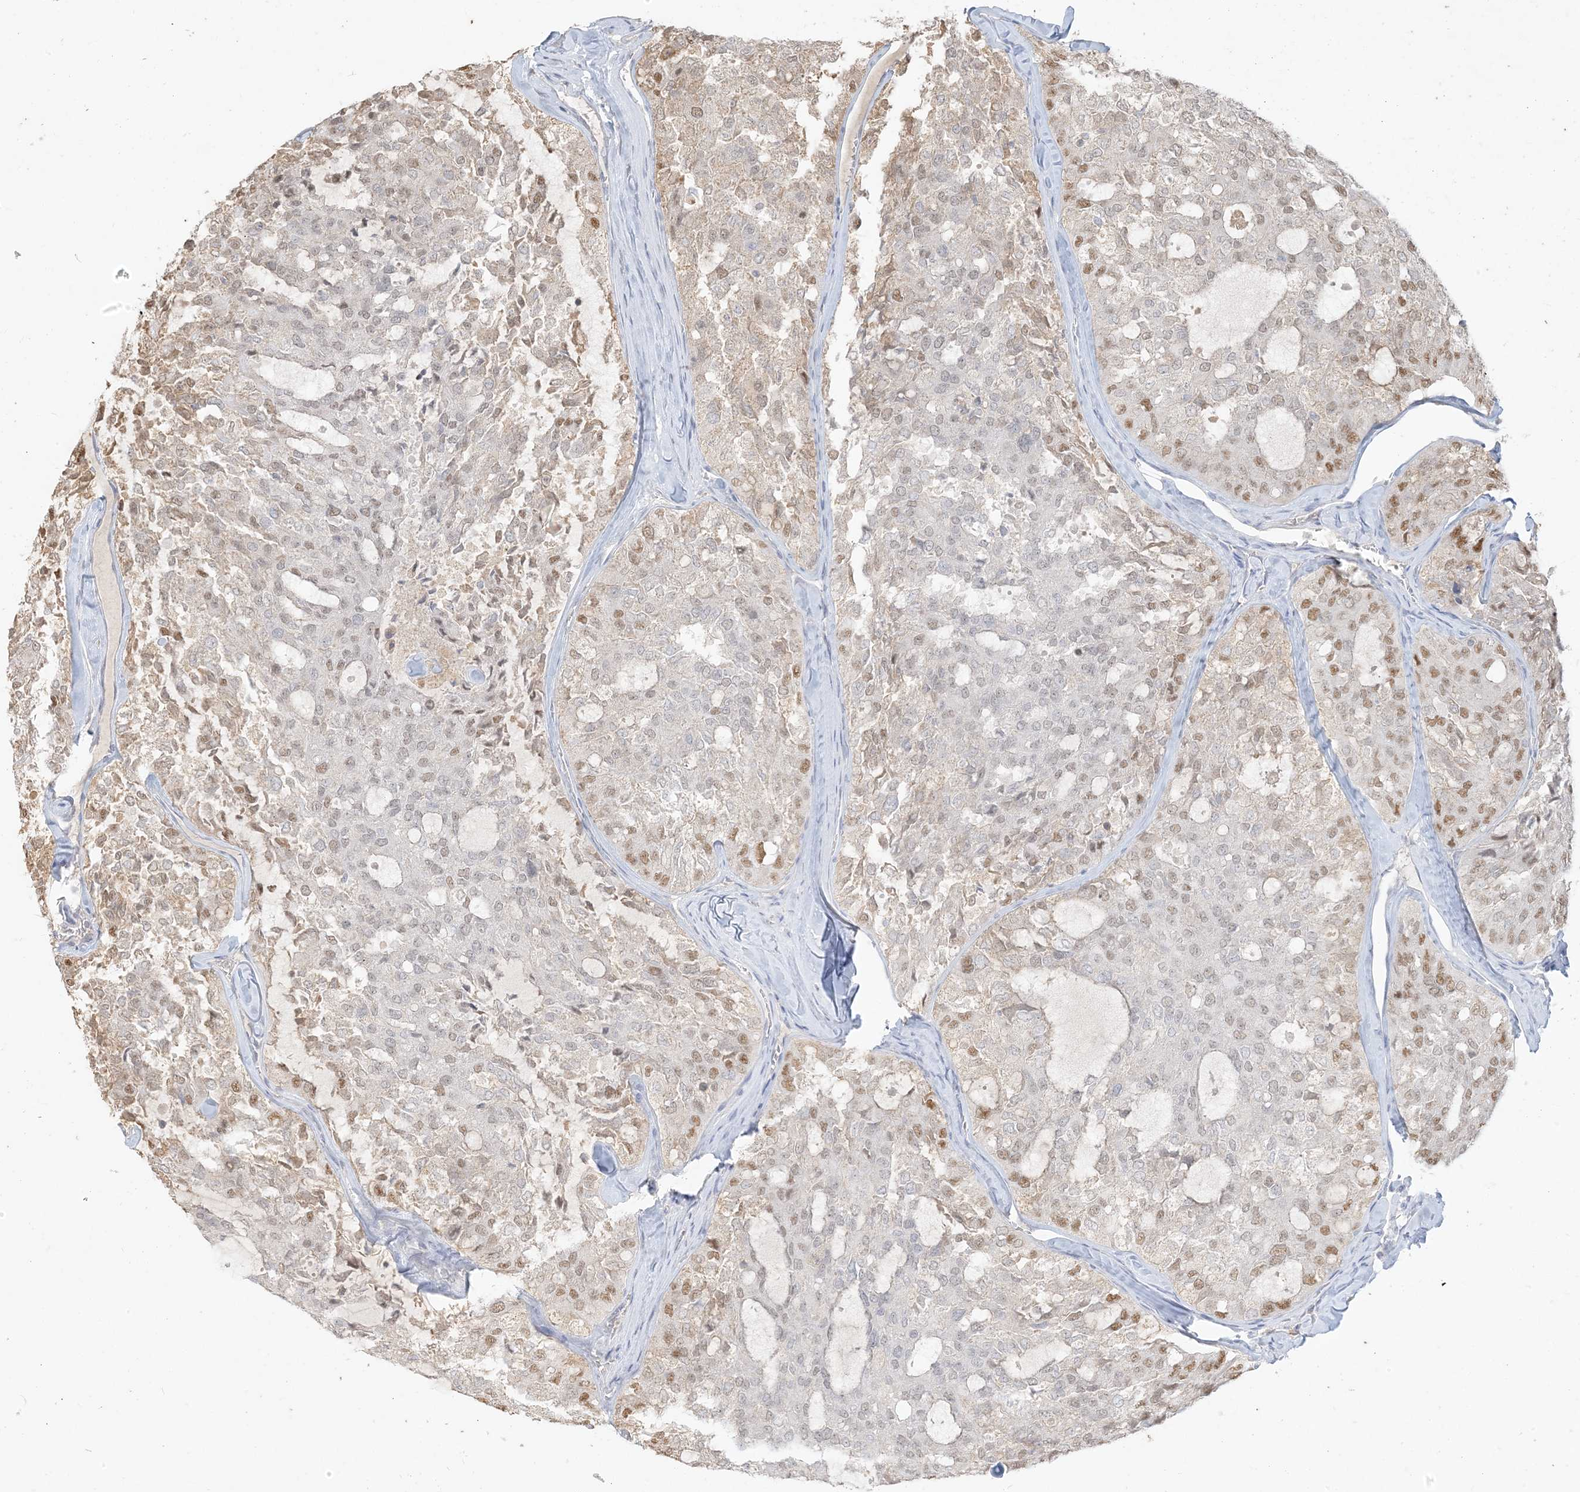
{"staining": {"intensity": "moderate", "quantity": "25%-75%", "location": "cytoplasmic/membranous,nuclear"}, "tissue": "thyroid cancer", "cell_type": "Tumor cells", "image_type": "cancer", "snomed": [{"axis": "morphology", "description": "Follicular adenoma carcinoma, NOS"}, {"axis": "topography", "description": "Thyroid gland"}], "caption": "Thyroid cancer (follicular adenoma carcinoma) stained with immunohistochemistry displays moderate cytoplasmic/membranous and nuclear positivity in approximately 25%-75% of tumor cells. (DAB IHC with brightfield microscopy, high magnification).", "gene": "MCOLN1", "patient": {"sex": "male", "age": 75}}